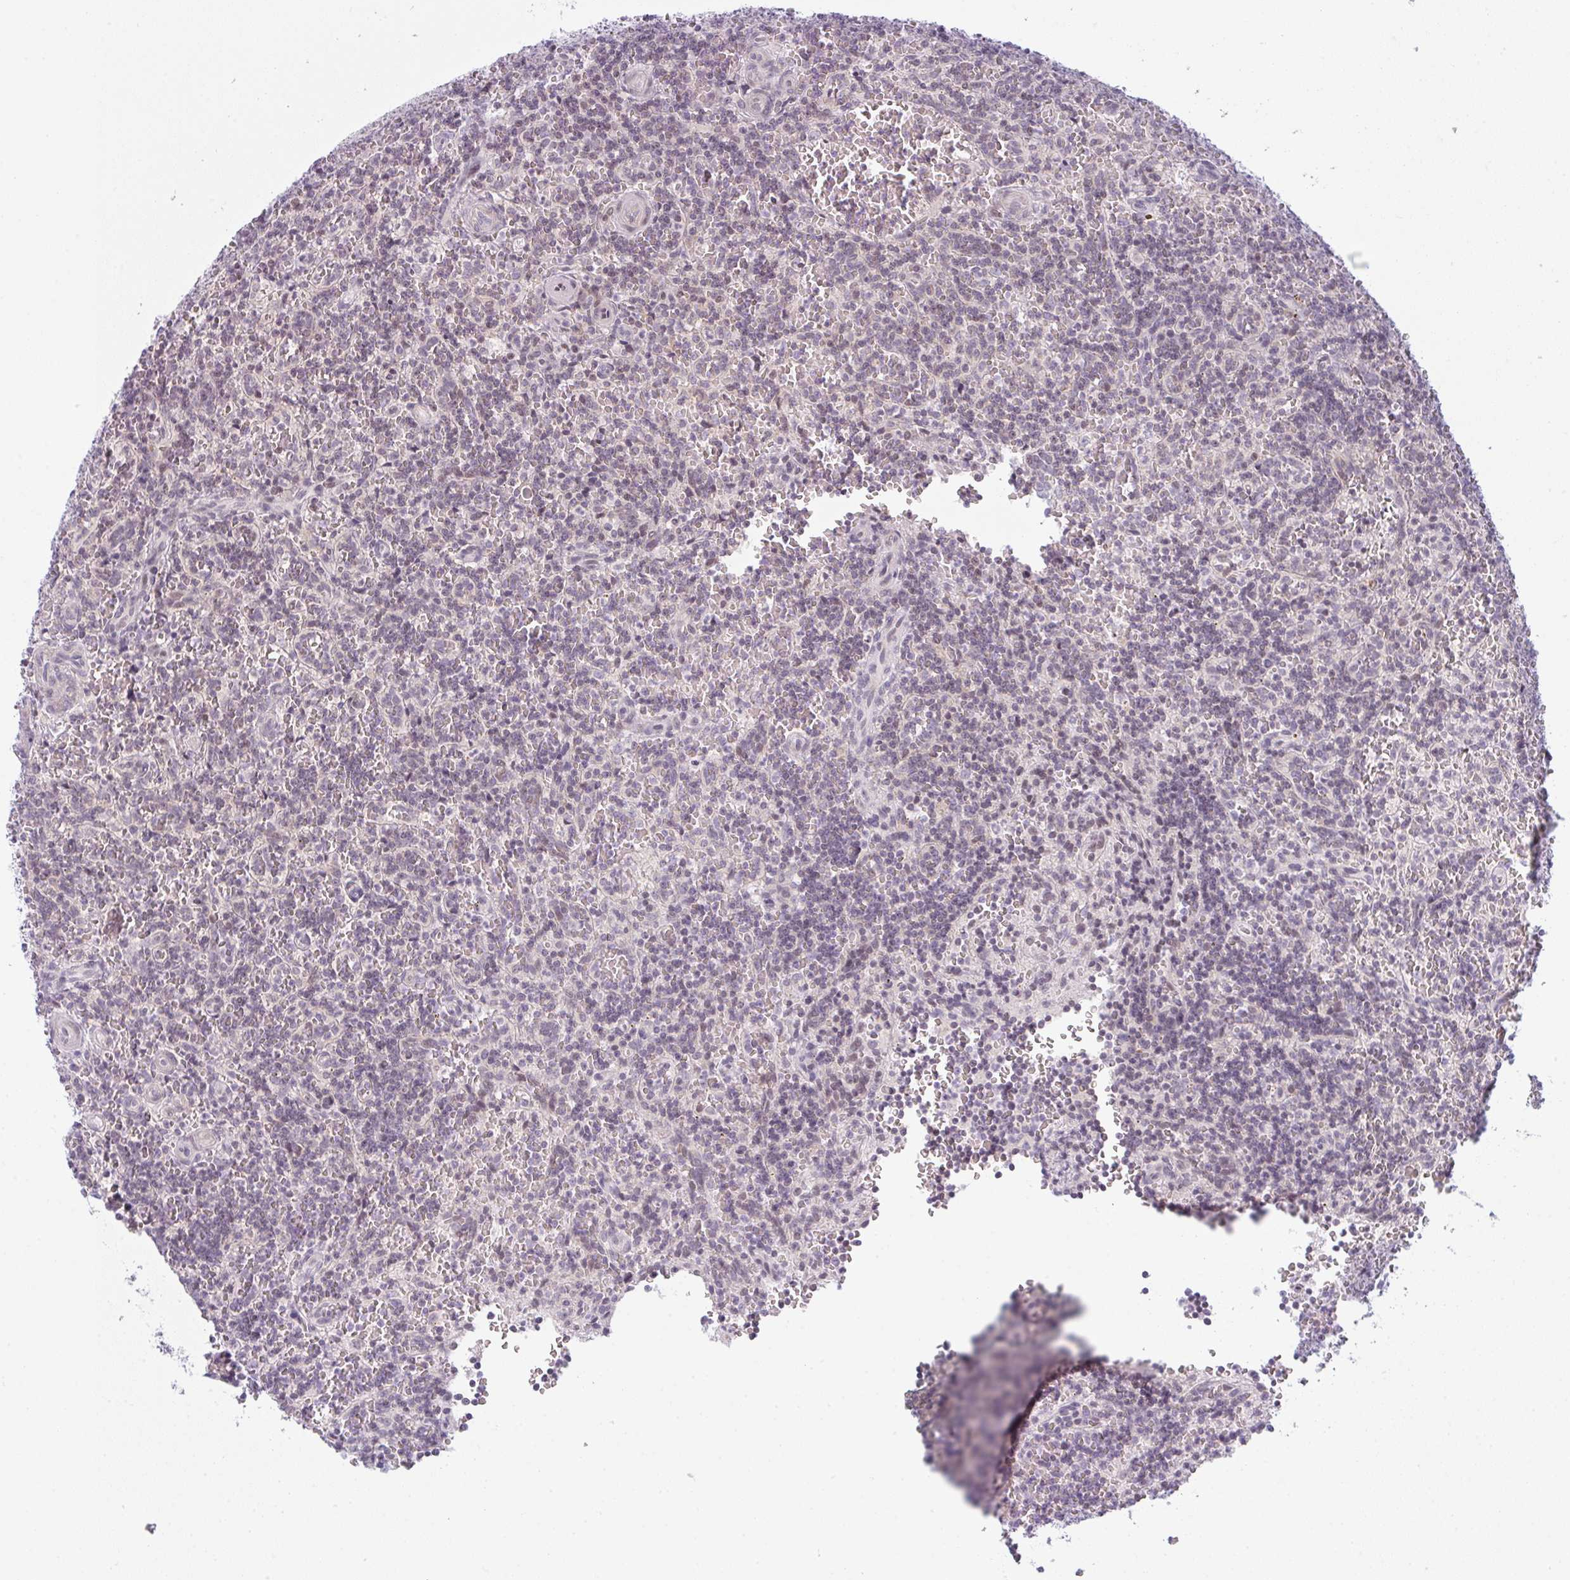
{"staining": {"intensity": "negative", "quantity": "none", "location": "none"}, "tissue": "lymphoma", "cell_type": "Tumor cells", "image_type": "cancer", "snomed": [{"axis": "morphology", "description": "Malignant lymphoma, non-Hodgkin's type, Low grade"}, {"axis": "topography", "description": "Spleen"}], "caption": "A micrograph of lymphoma stained for a protein displays no brown staining in tumor cells.", "gene": "TMEM237", "patient": {"sex": "male", "age": 73}}